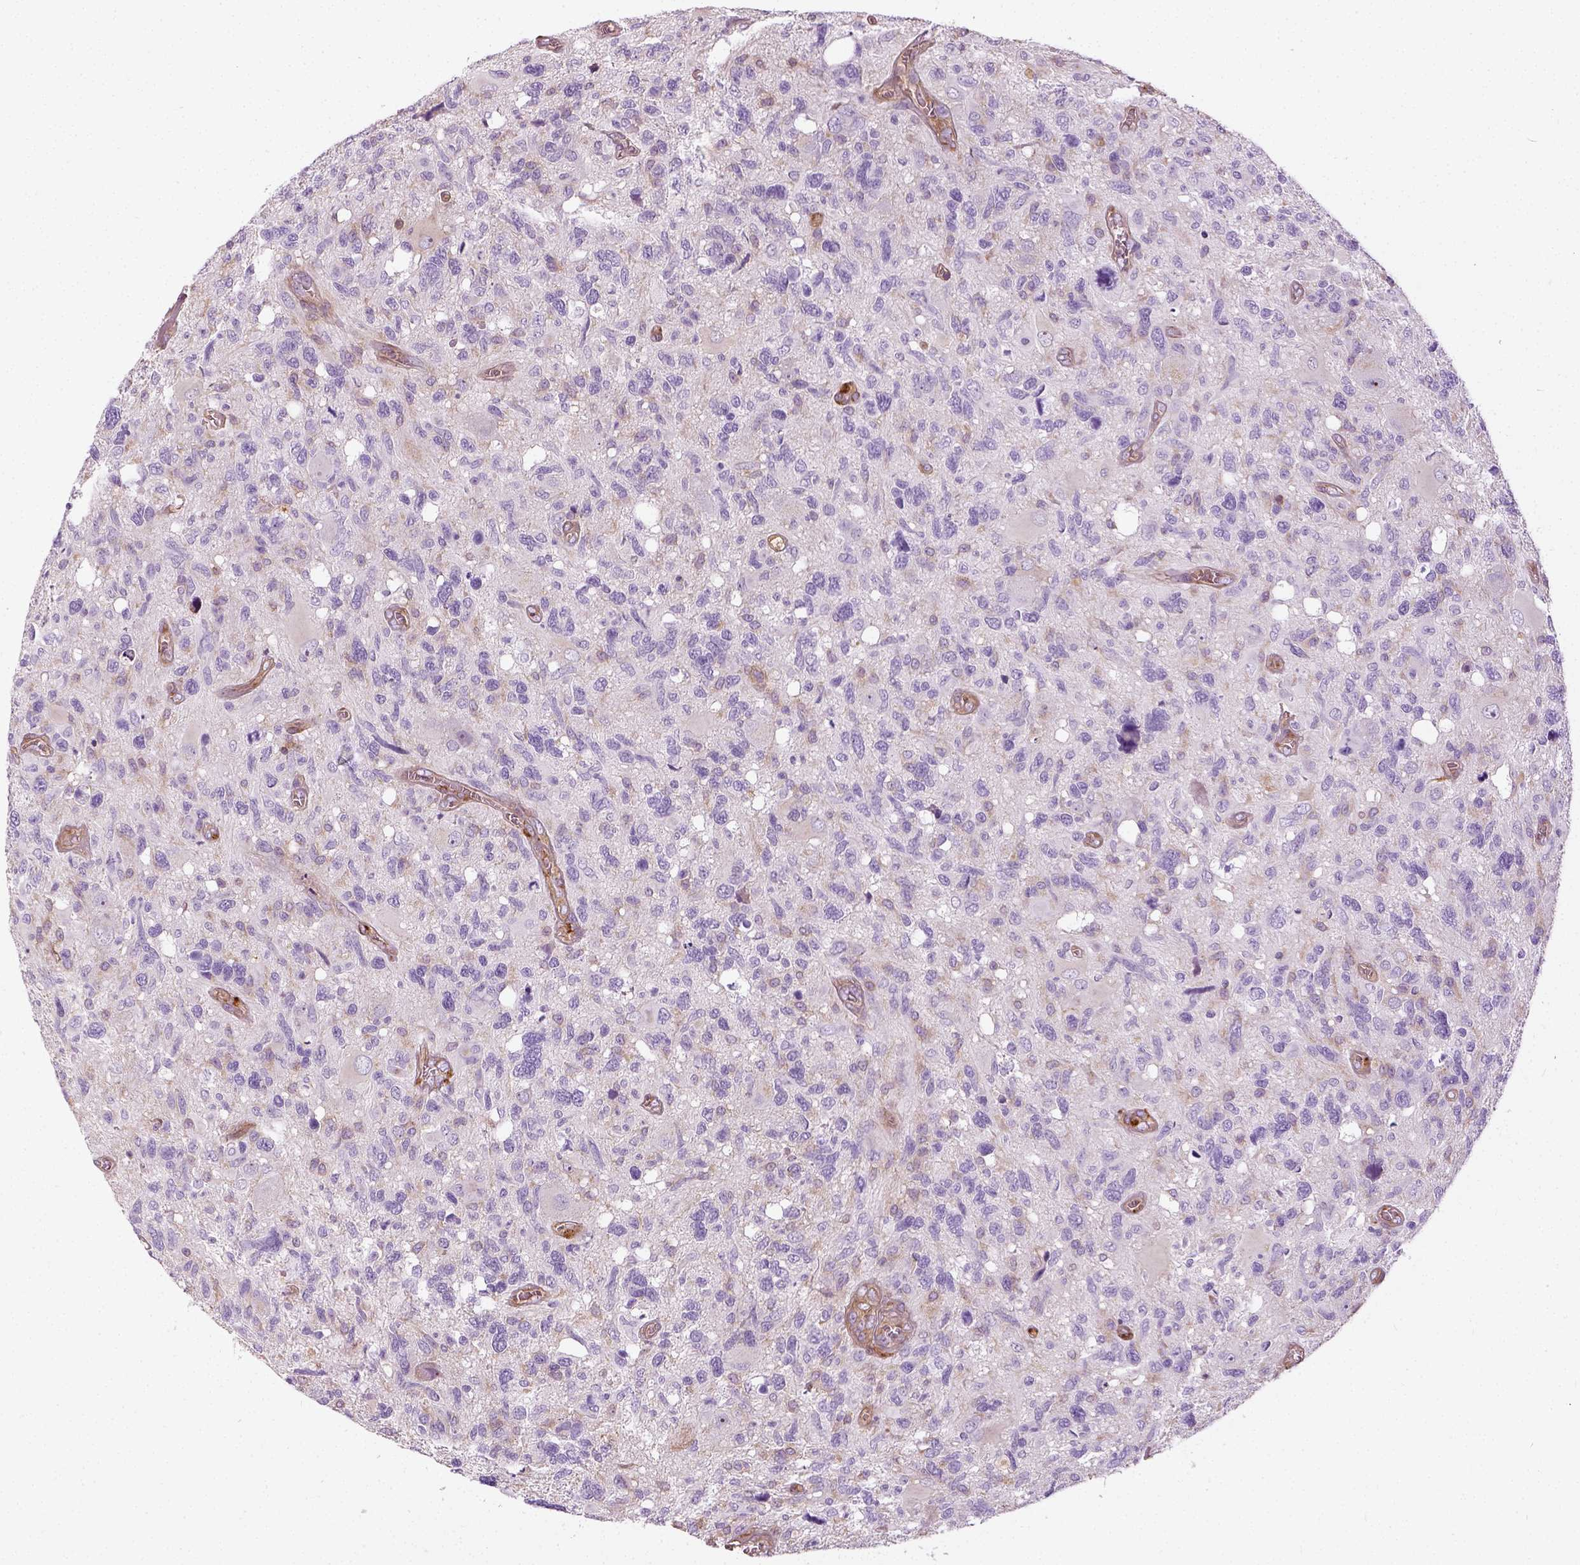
{"staining": {"intensity": "negative", "quantity": "none", "location": "none"}, "tissue": "glioma", "cell_type": "Tumor cells", "image_type": "cancer", "snomed": [{"axis": "morphology", "description": "Glioma, malignant, High grade"}, {"axis": "topography", "description": "Brain"}], "caption": "Tumor cells are negative for protein expression in human glioma.", "gene": "COL6A2", "patient": {"sex": "male", "age": 49}}